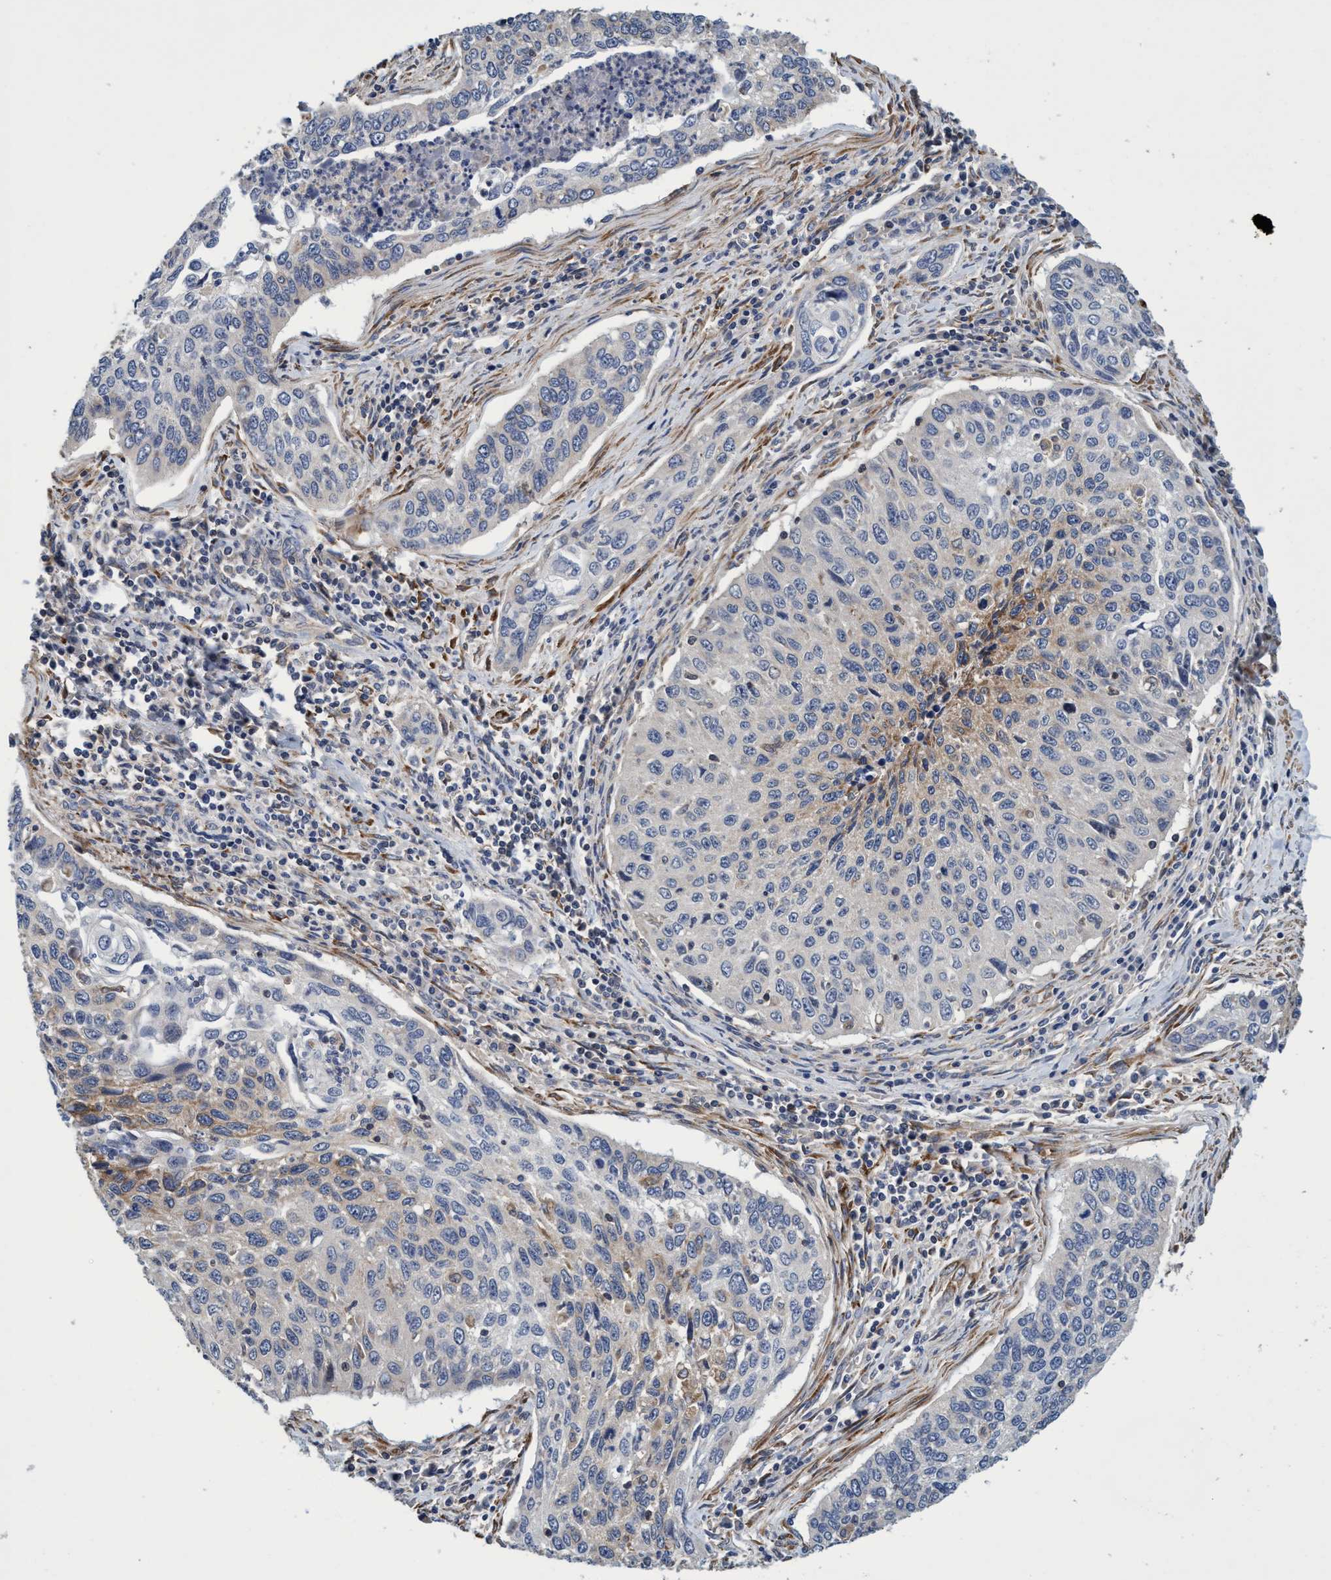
{"staining": {"intensity": "weak", "quantity": "<25%", "location": "cytoplasmic/membranous"}, "tissue": "cervical cancer", "cell_type": "Tumor cells", "image_type": "cancer", "snomed": [{"axis": "morphology", "description": "Squamous cell carcinoma, NOS"}, {"axis": "topography", "description": "Cervix"}], "caption": "Micrograph shows no significant protein staining in tumor cells of cervical cancer.", "gene": "CALCOCO2", "patient": {"sex": "female", "age": 53}}